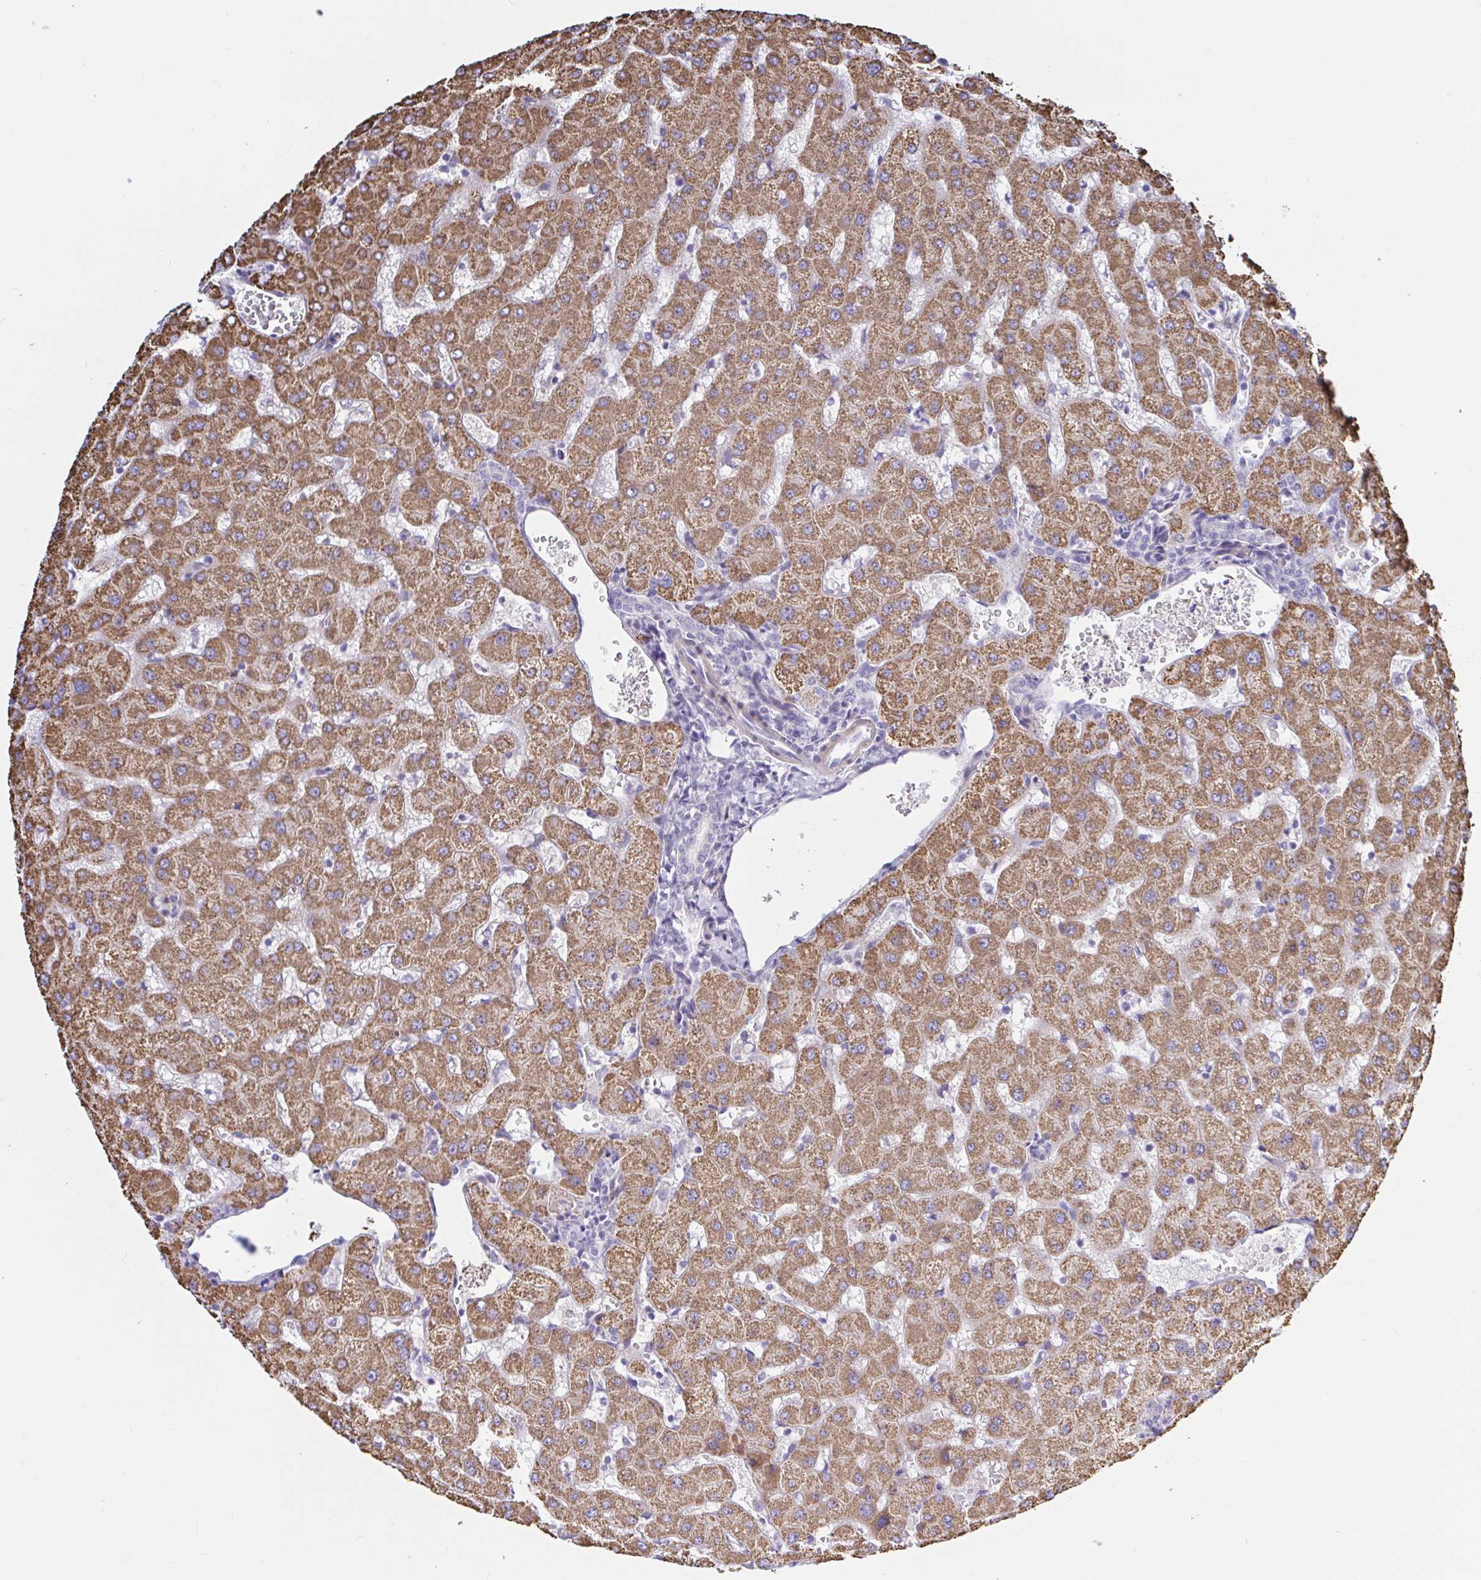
{"staining": {"intensity": "negative", "quantity": "none", "location": "none"}, "tissue": "liver", "cell_type": "Cholangiocytes", "image_type": "normal", "snomed": [{"axis": "morphology", "description": "Normal tissue, NOS"}, {"axis": "topography", "description": "Liver"}], "caption": "Histopathology image shows no protein positivity in cholangiocytes of unremarkable liver. The staining was performed using DAB to visualize the protein expression in brown, while the nuclei were stained in blue with hematoxylin (Magnification: 20x).", "gene": "ENSG00000271254", "patient": {"sex": "female", "age": 63}}